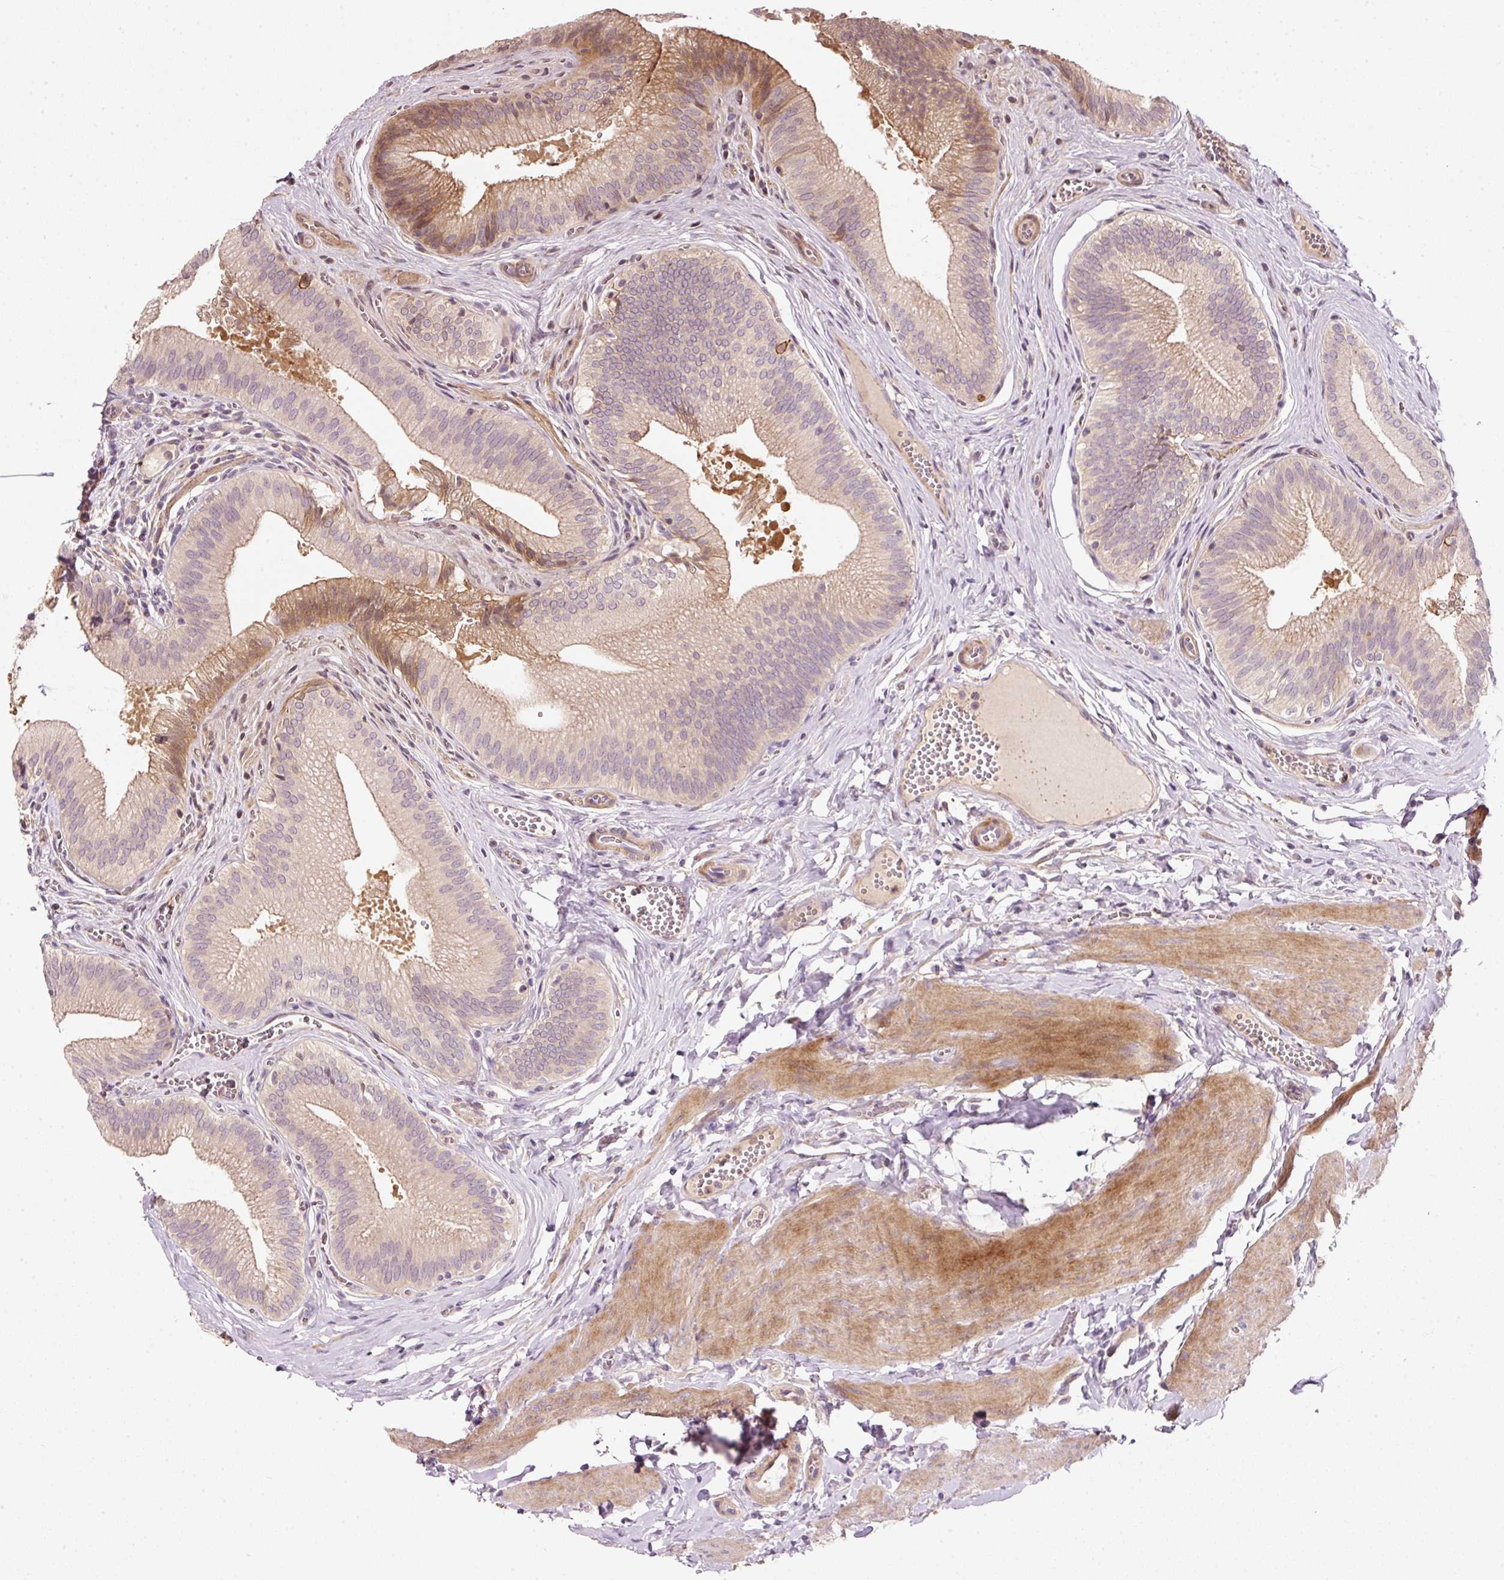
{"staining": {"intensity": "moderate", "quantity": "25%-75%", "location": "cytoplasmic/membranous"}, "tissue": "gallbladder", "cell_type": "Glandular cells", "image_type": "normal", "snomed": [{"axis": "morphology", "description": "Normal tissue, NOS"}, {"axis": "topography", "description": "Gallbladder"}], "caption": "Protein expression by immunohistochemistry (IHC) shows moderate cytoplasmic/membranous positivity in about 25%-75% of glandular cells in benign gallbladder.", "gene": "TIRAP", "patient": {"sex": "male", "age": 17}}